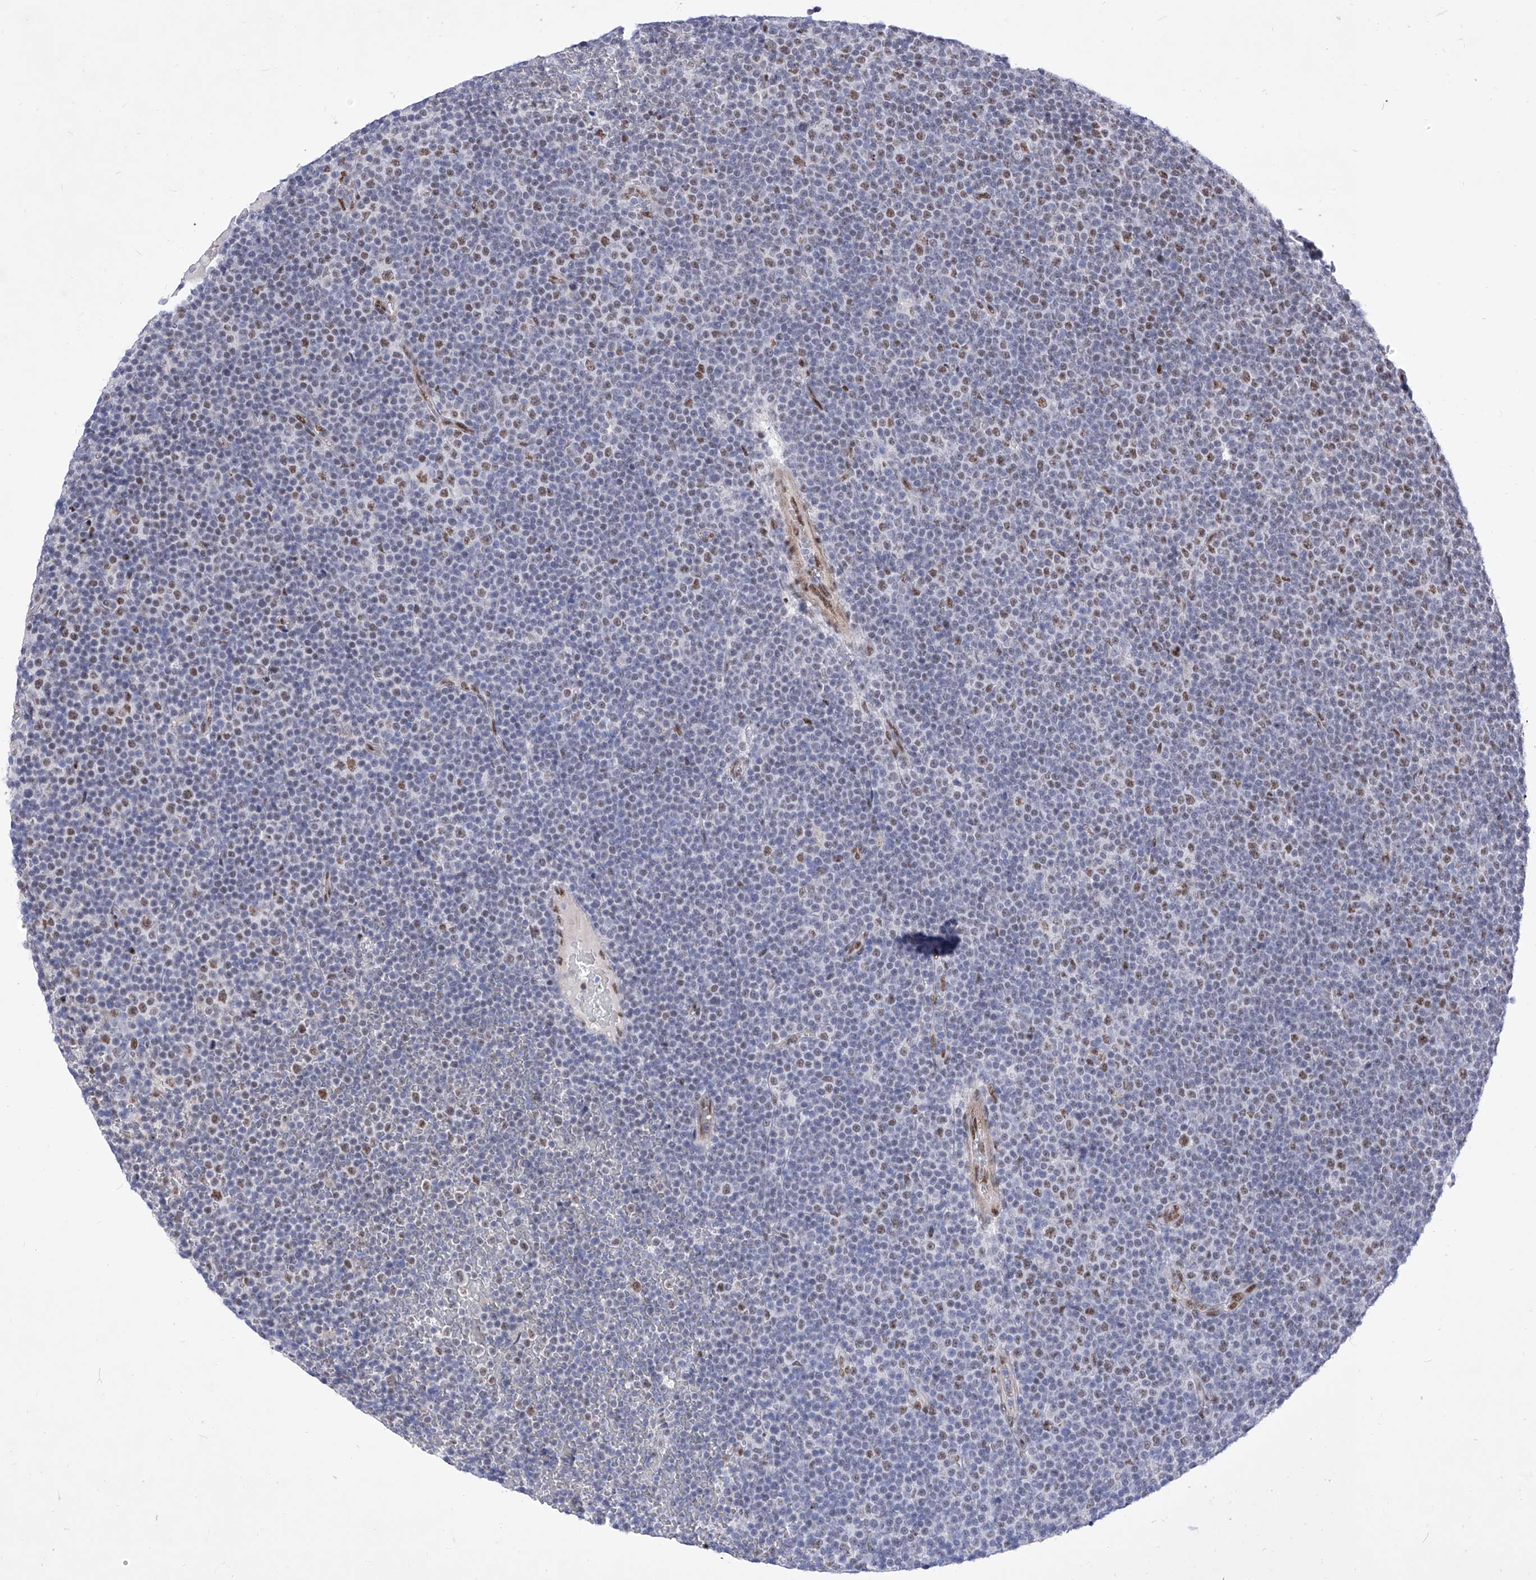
{"staining": {"intensity": "moderate", "quantity": "<25%", "location": "nuclear"}, "tissue": "lymphoma", "cell_type": "Tumor cells", "image_type": "cancer", "snomed": [{"axis": "morphology", "description": "Malignant lymphoma, non-Hodgkin's type, Low grade"}, {"axis": "topography", "description": "Lymph node"}], "caption": "The micrograph reveals a brown stain indicating the presence of a protein in the nuclear of tumor cells in low-grade malignant lymphoma, non-Hodgkin's type.", "gene": "ATN1", "patient": {"sex": "female", "age": 67}}